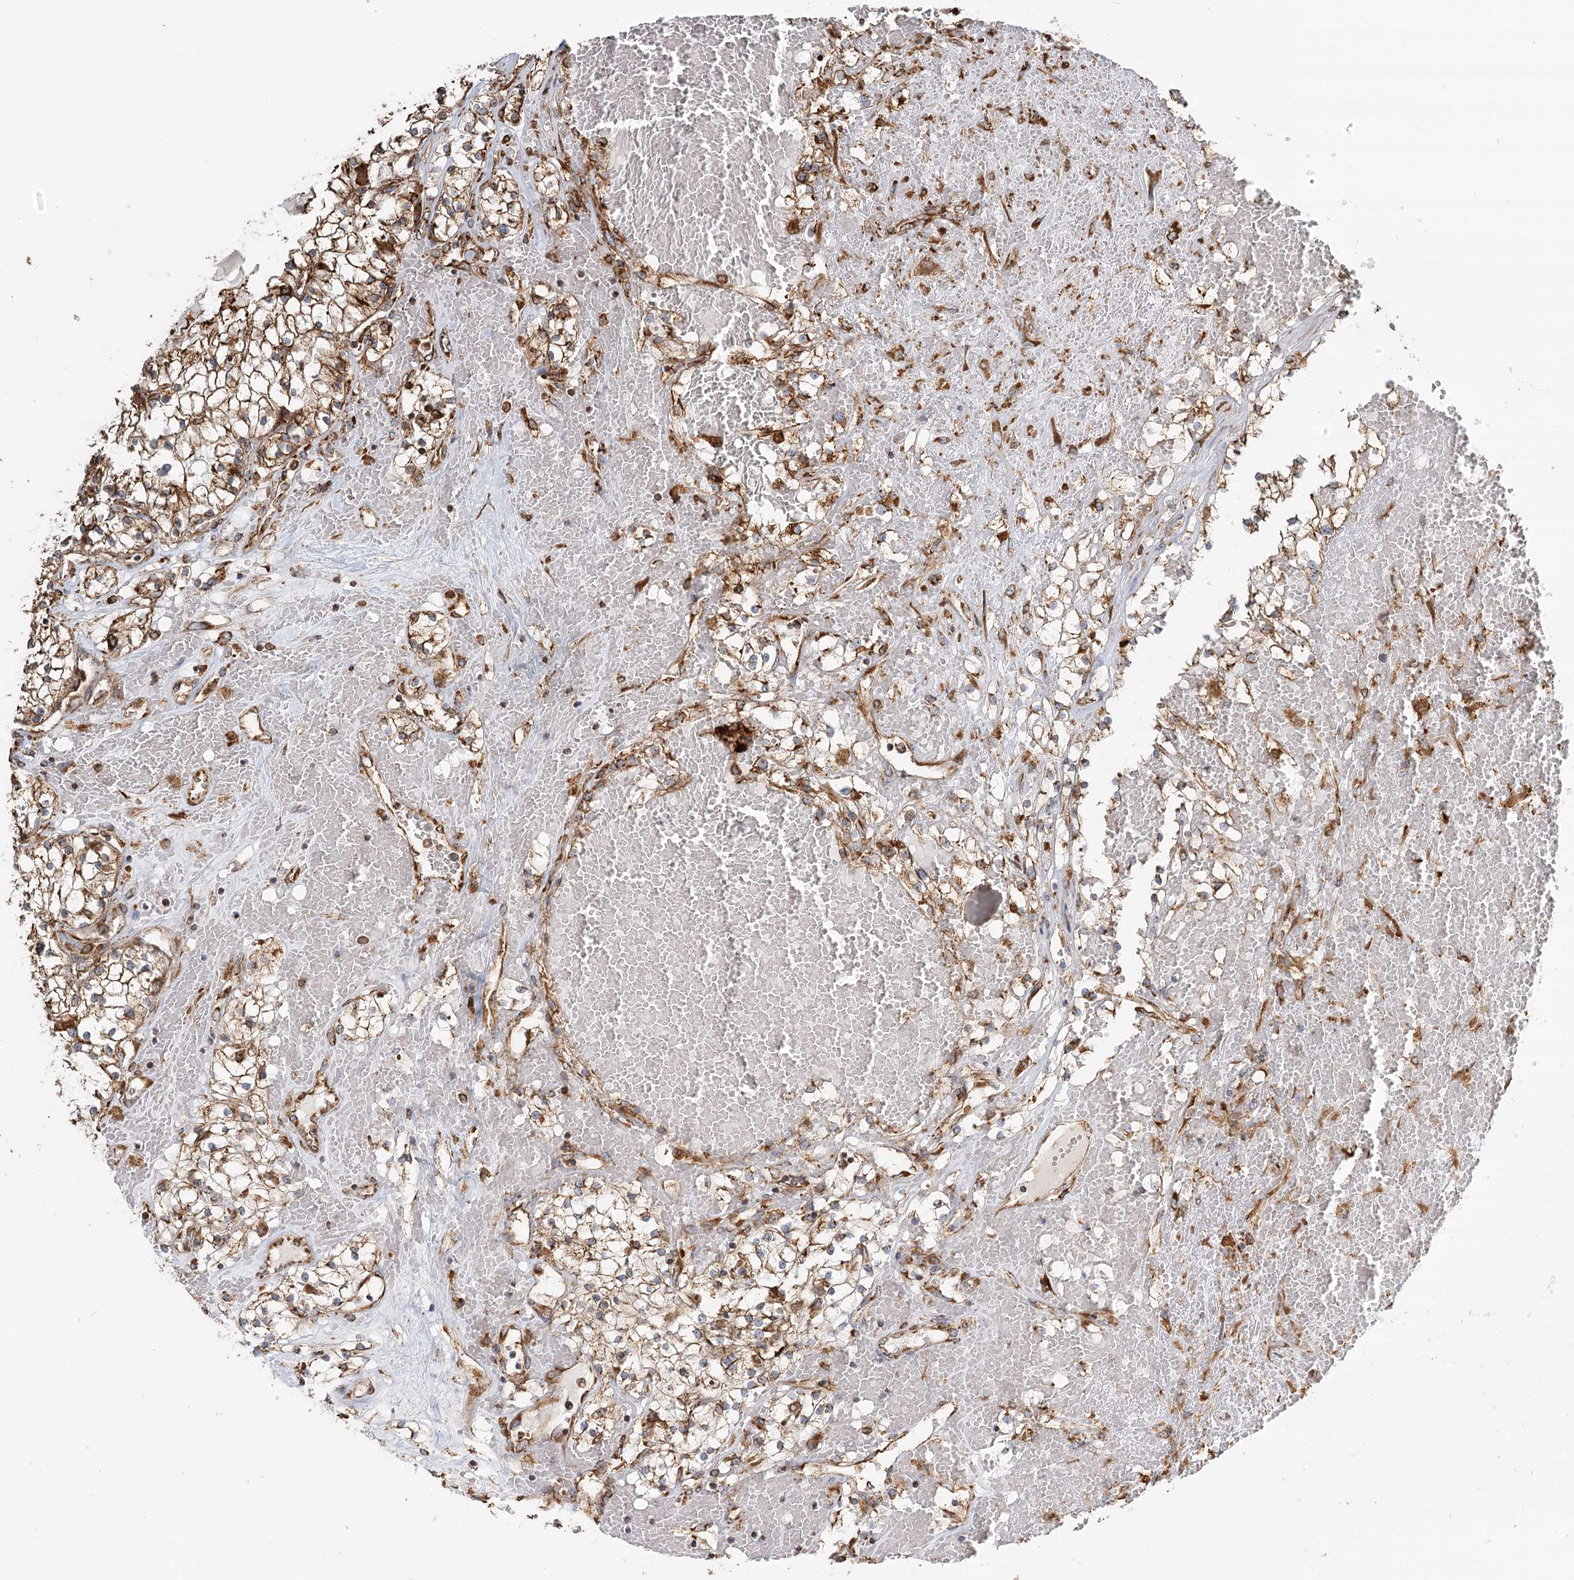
{"staining": {"intensity": "moderate", "quantity": ">75%", "location": "cytoplasmic/membranous"}, "tissue": "renal cancer", "cell_type": "Tumor cells", "image_type": "cancer", "snomed": [{"axis": "morphology", "description": "Normal tissue, NOS"}, {"axis": "morphology", "description": "Adenocarcinoma, NOS"}, {"axis": "topography", "description": "Kidney"}], "caption": "Adenocarcinoma (renal) was stained to show a protein in brown. There is medium levels of moderate cytoplasmic/membranous expression in approximately >75% of tumor cells. The protein is stained brown, and the nuclei are stained in blue (DAB (3,3'-diaminobenzidine) IHC with brightfield microscopy, high magnification).", "gene": "TAS1R1", "patient": {"sex": "male", "age": 68}}